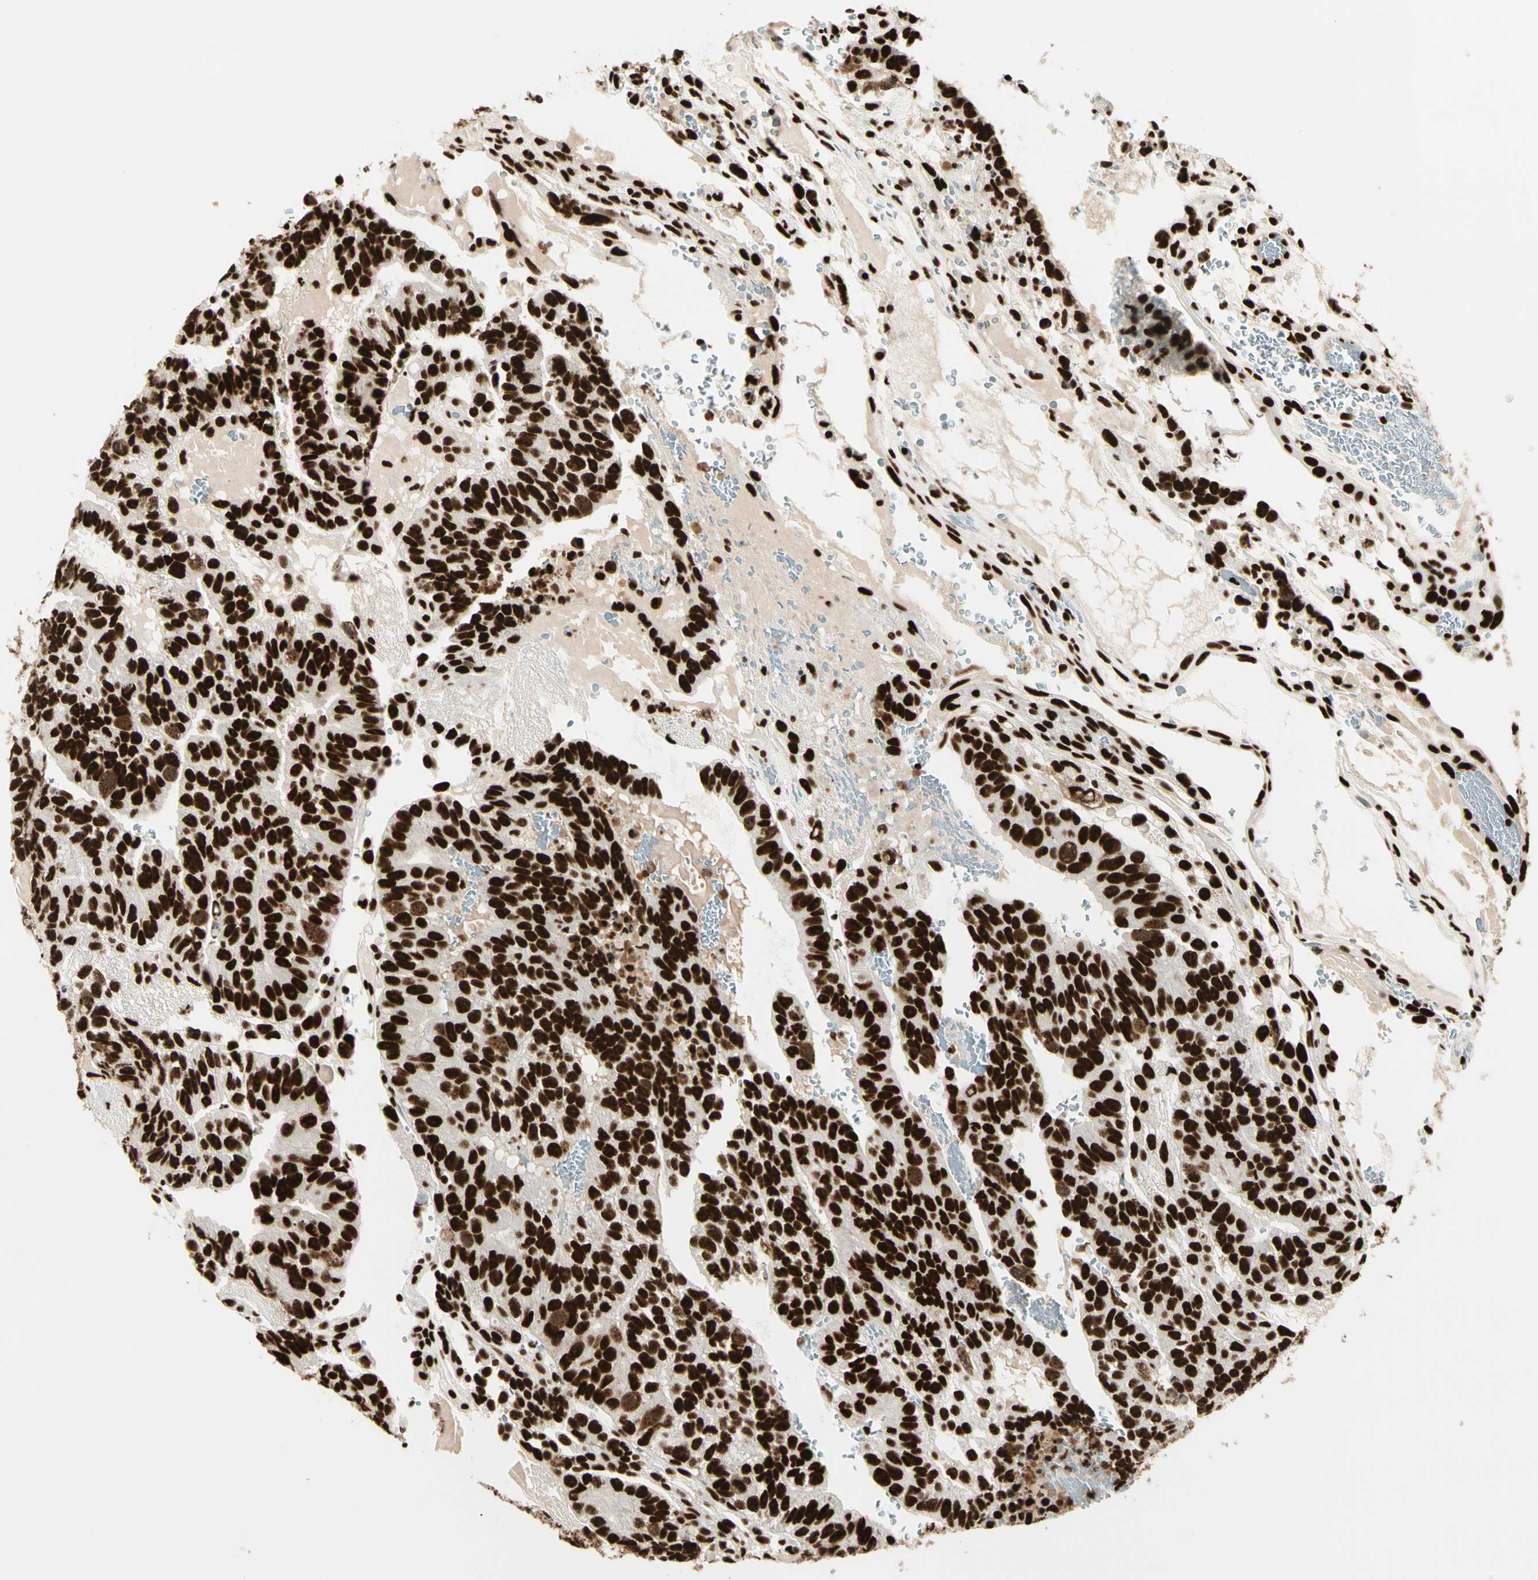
{"staining": {"intensity": "strong", "quantity": ">75%", "location": "nuclear"}, "tissue": "testis cancer", "cell_type": "Tumor cells", "image_type": "cancer", "snomed": [{"axis": "morphology", "description": "Seminoma, NOS"}, {"axis": "morphology", "description": "Carcinoma, Embryonal, NOS"}, {"axis": "topography", "description": "Testis"}], "caption": "Testis cancer (seminoma) stained with a protein marker reveals strong staining in tumor cells.", "gene": "CCAR1", "patient": {"sex": "male", "age": 52}}